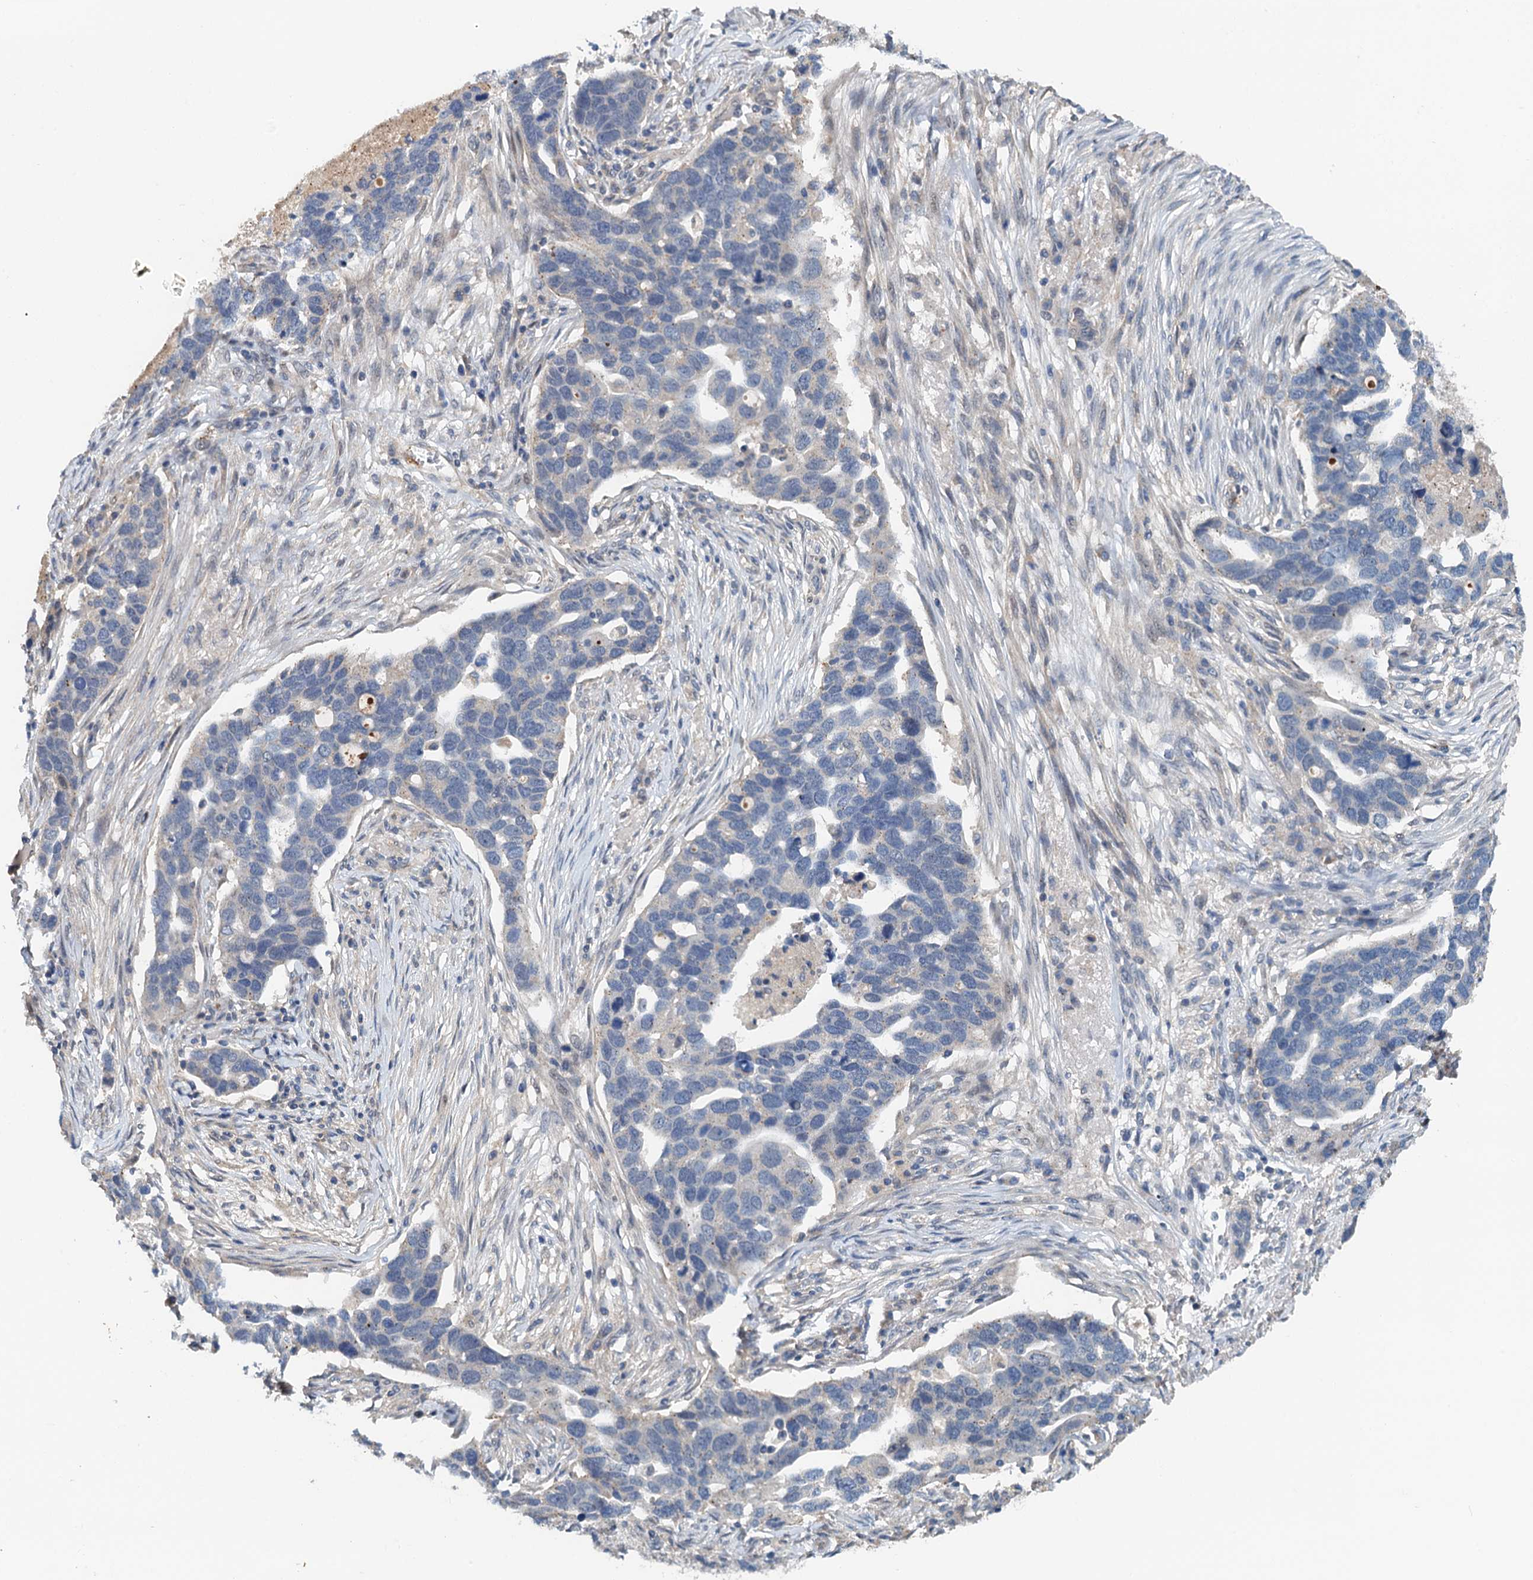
{"staining": {"intensity": "negative", "quantity": "none", "location": "none"}, "tissue": "ovarian cancer", "cell_type": "Tumor cells", "image_type": "cancer", "snomed": [{"axis": "morphology", "description": "Cystadenocarcinoma, serous, NOS"}, {"axis": "topography", "description": "Ovary"}], "caption": "Histopathology image shows no protein positivity in tumor cells of ovarian serous cystadenocarcinoma tissue.", "gene": "ZNF606", "patient": {"sex": "female", "age": 54}}